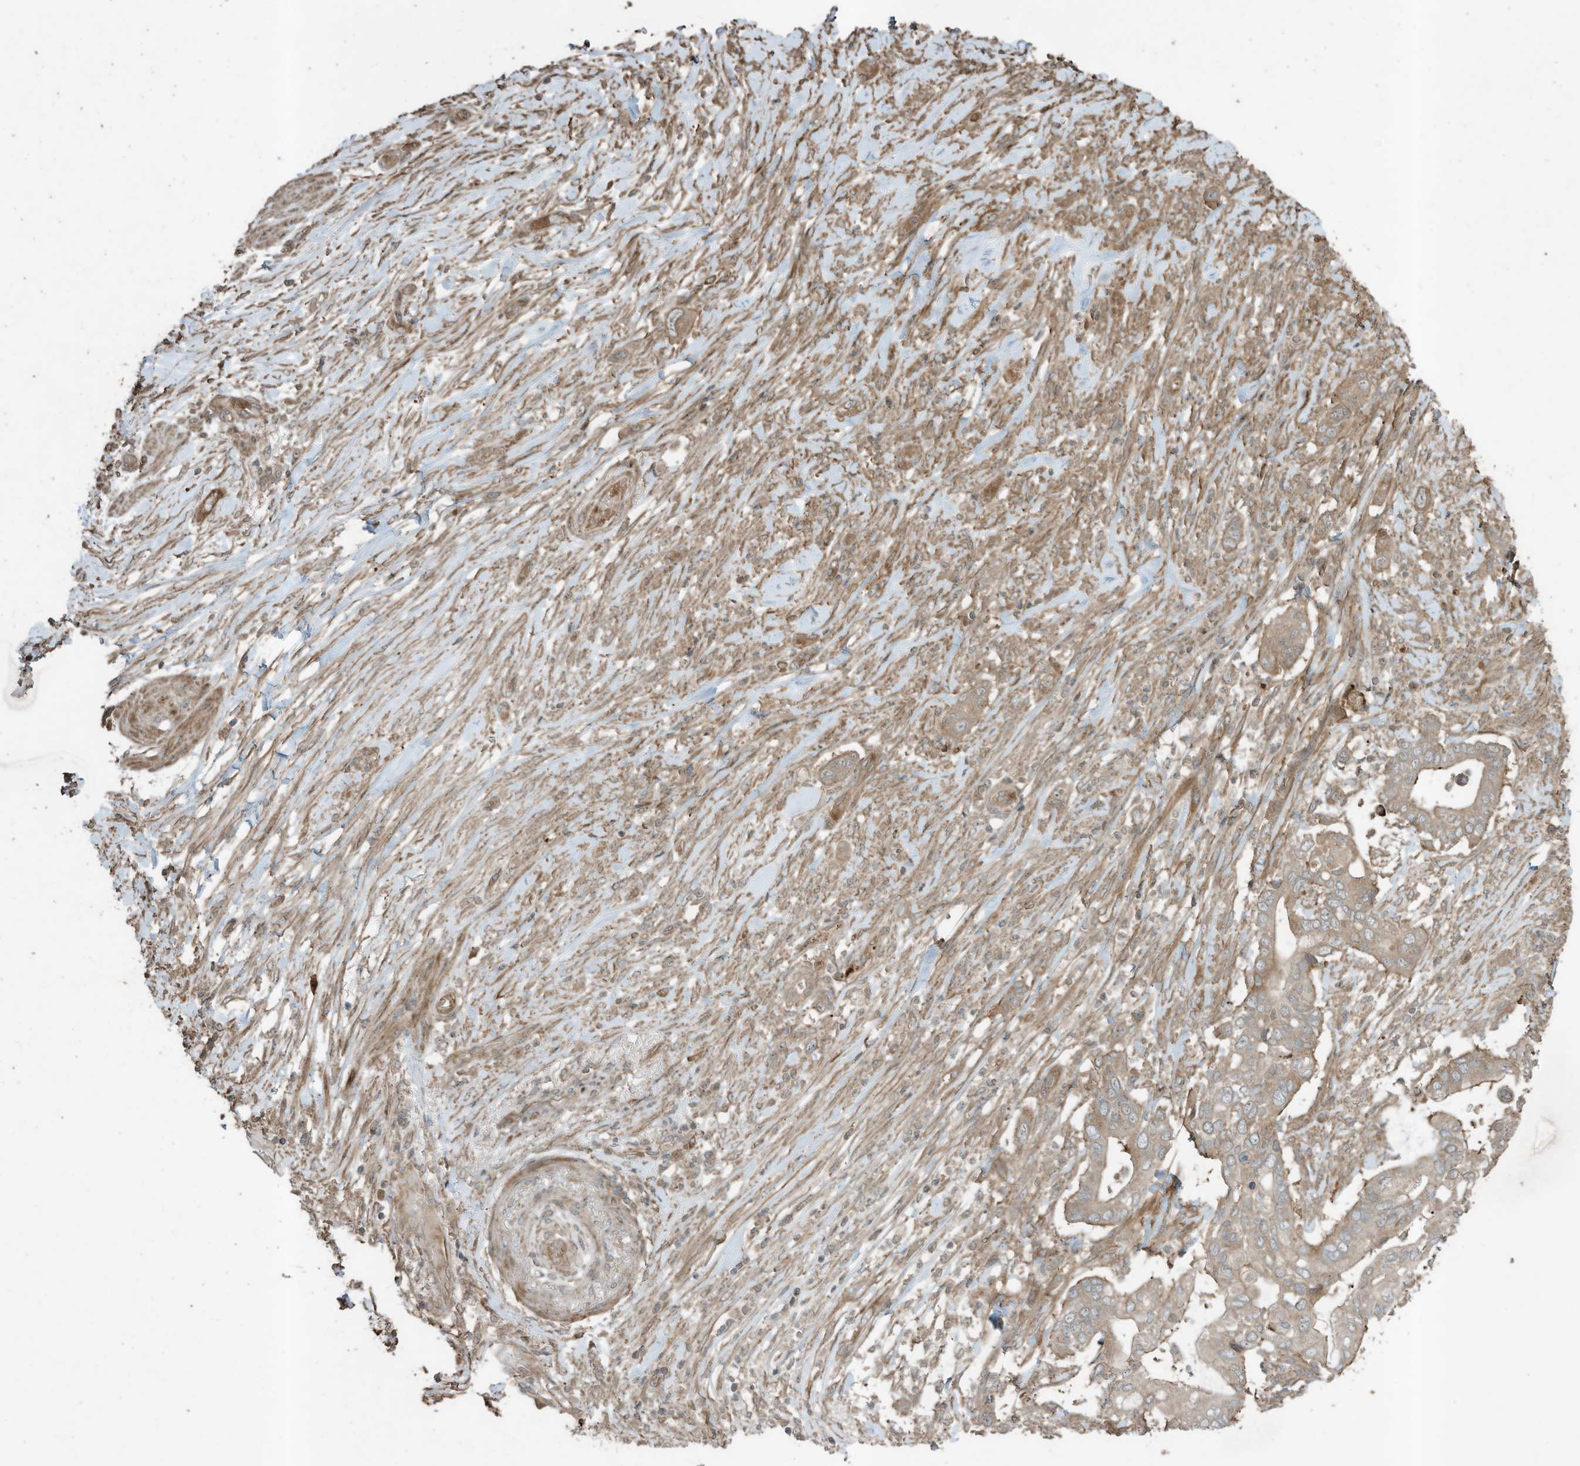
{"staining": {"intensity": "moderate", "quantity": ">75%", "location": "cytoplasmic/membranous"}, "tissue": "pancreatic cancer", "cell_type": "Tumor cells", "image_type": "cancer", "snomed": [{"axis": "morphology", "description": "Adenocarcinoma, NOS"}, {"axis": "topography", "description": "Pancreas"}], "caption": "The histopathology image displays a brown stain indicating the presence of a protein in the cytoplasmic/membranous of tumor cells in pancreatic adenocarcinoma. (IHC, brightfield microscopy, high magnification).", "gene": "ZNF653", "patient": {"sex": "male", "age": 68}}